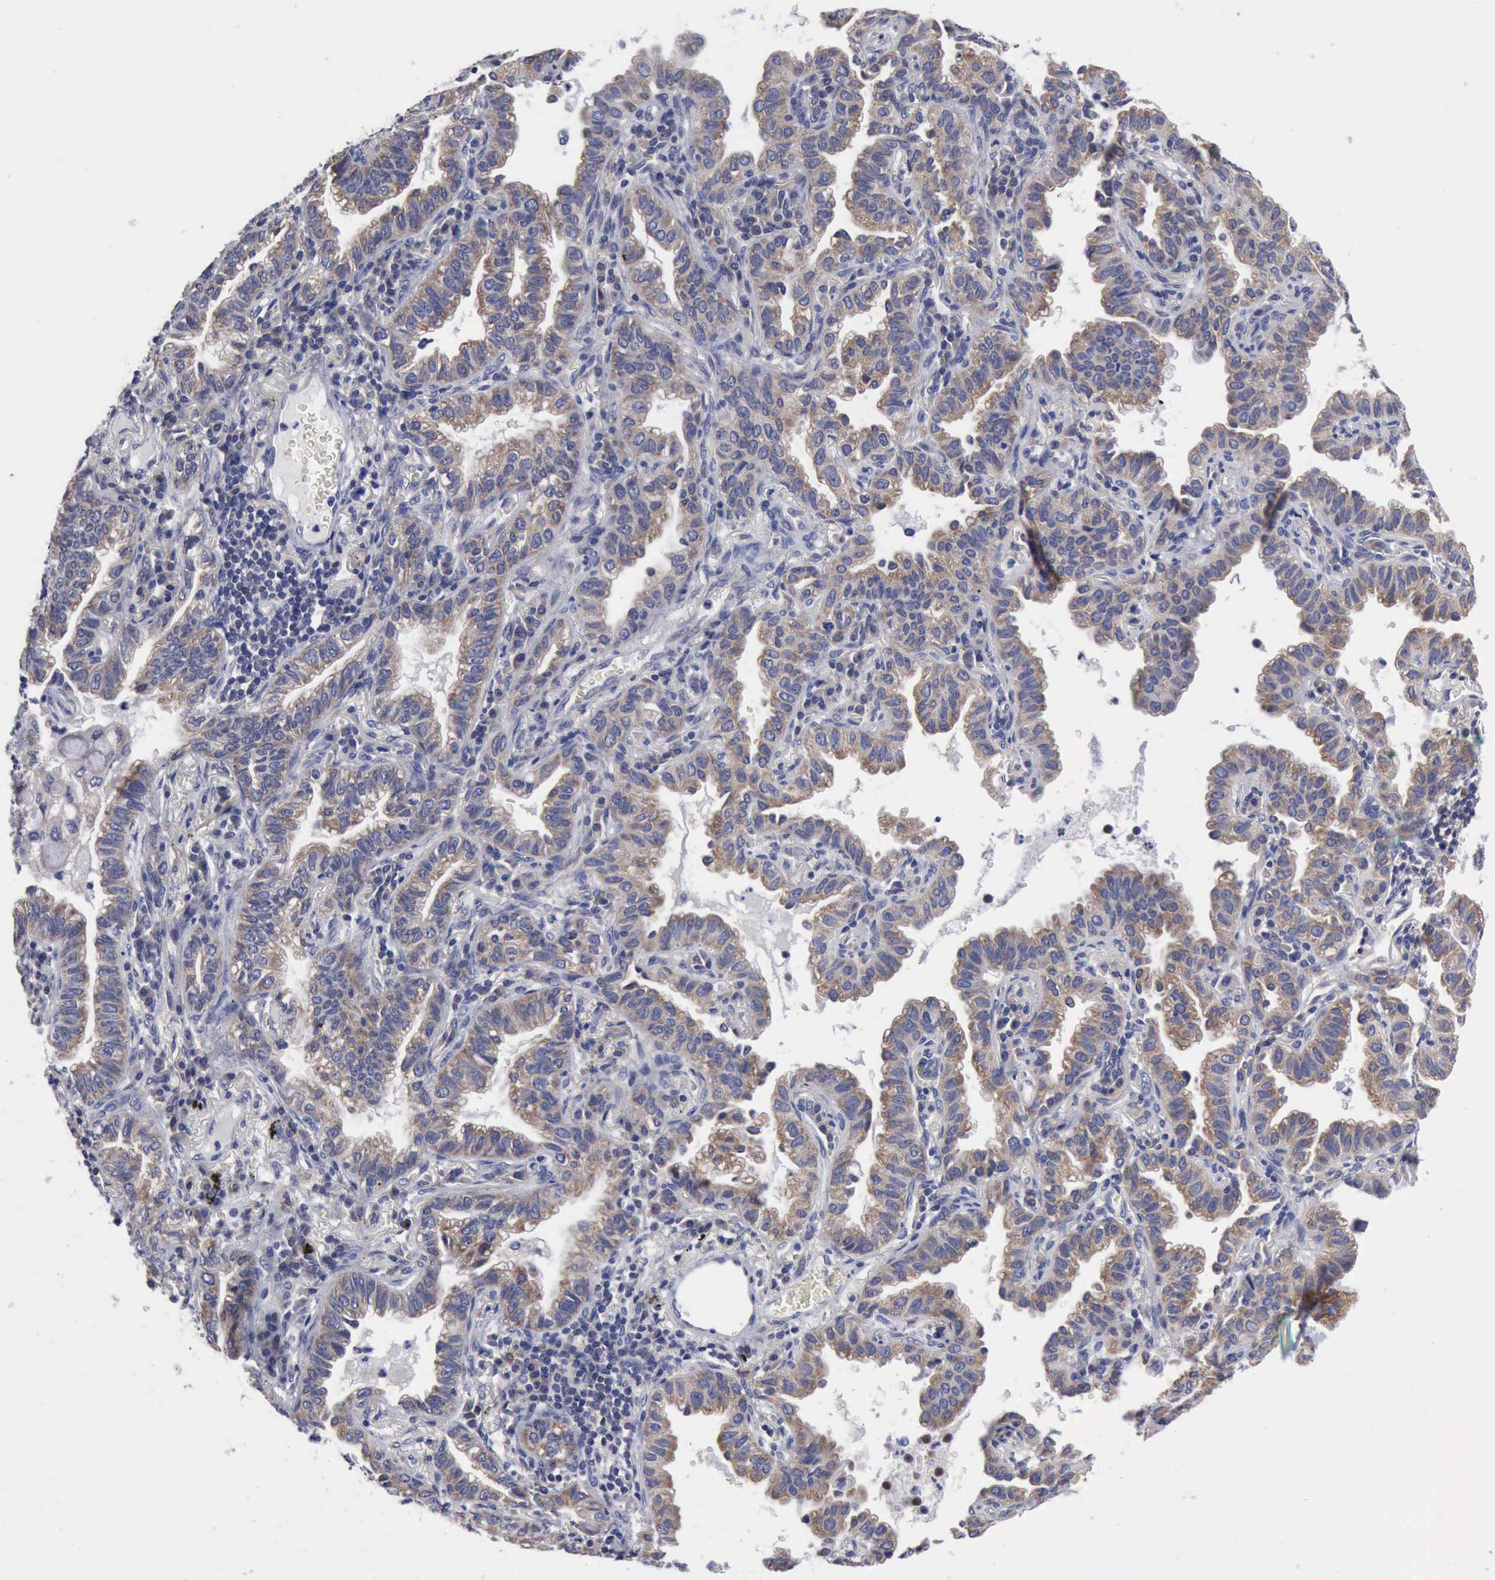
{"staining": {"intensity": "moderate", "quantity": "25%-75%", "location": "cytoplasmic/membranous"}, "tissue": "lung cancer", "cell_type": "Tumor cells", "image_type": "cancer", "snomed": [{"axis": "morphology", "description": "Adenocarcinoma, NOS"}, {"axis": "topography", "description": "Lung"}], "caption": "Protein analysis of lung cancer tissue reveals moderate cytoplasmic/membranous staining in approximately 25%-75% of tumor cells. (Brightfield microscopy of DAB IHC at high magnification).", "gene": "TXLNG", "patient": {"sex": "female", "age": 50}}